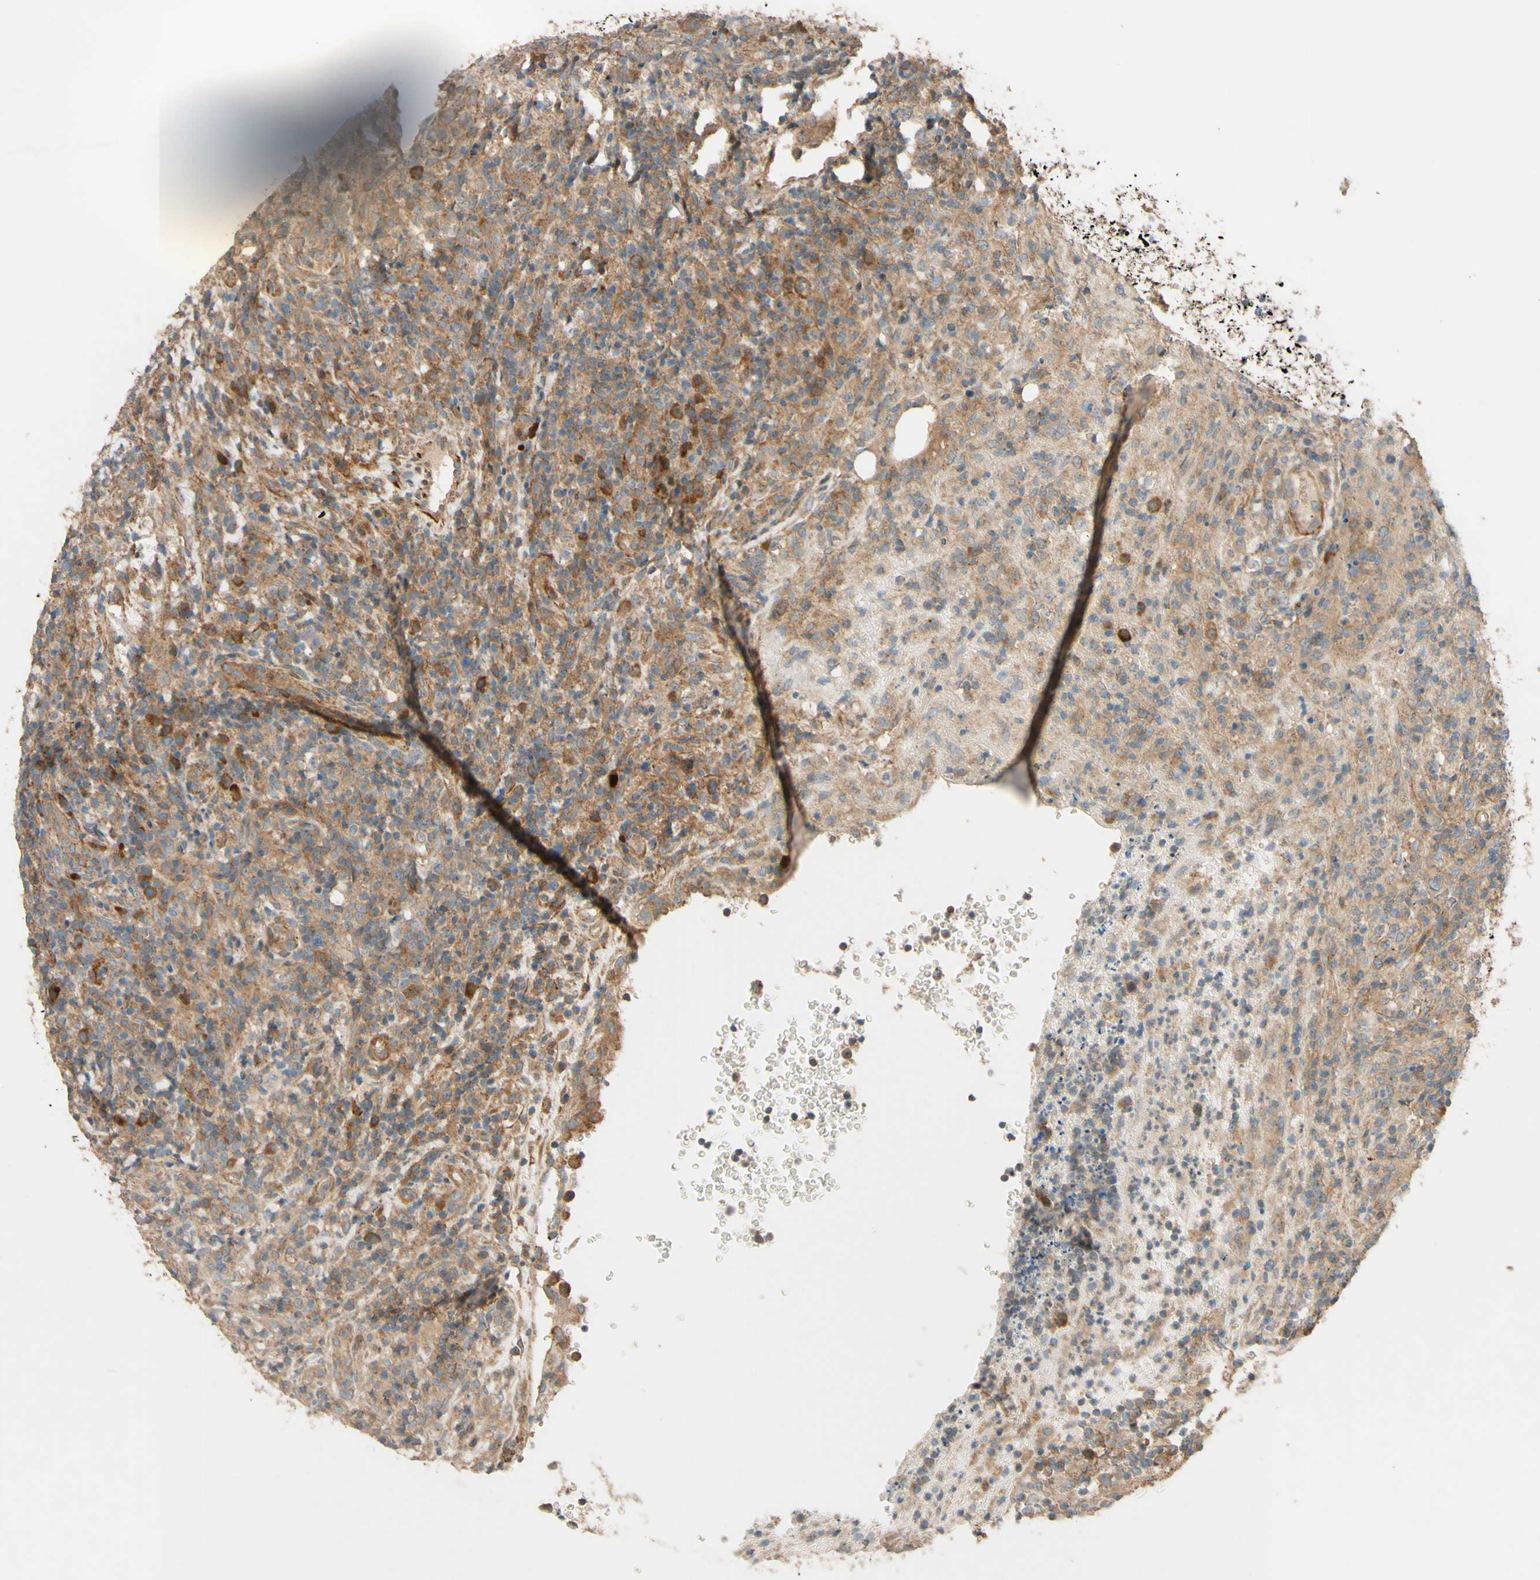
{"staining": {"intensity": "moderate", "quantity": ">75%", "location": "cytoplasmic/membranous"}, "tissue": "lymphoma", "cell_type": "Tumor cells", "image_type": "cancer", "snomed": [{"axis": "morphology", "description": "Malignant lymphoma, non-Hodgkin's type, High grade"}, {"axis": "topography", "description": "Lymph node"}], "caption": "About >75% of tumor cells in human lymphoma display moderate cytoplasmic/membranous protein staining as visualized by brown immunohistochemical staining.", "gene": "ADAM17", "patient": {"sex": "female", "age": 76}}